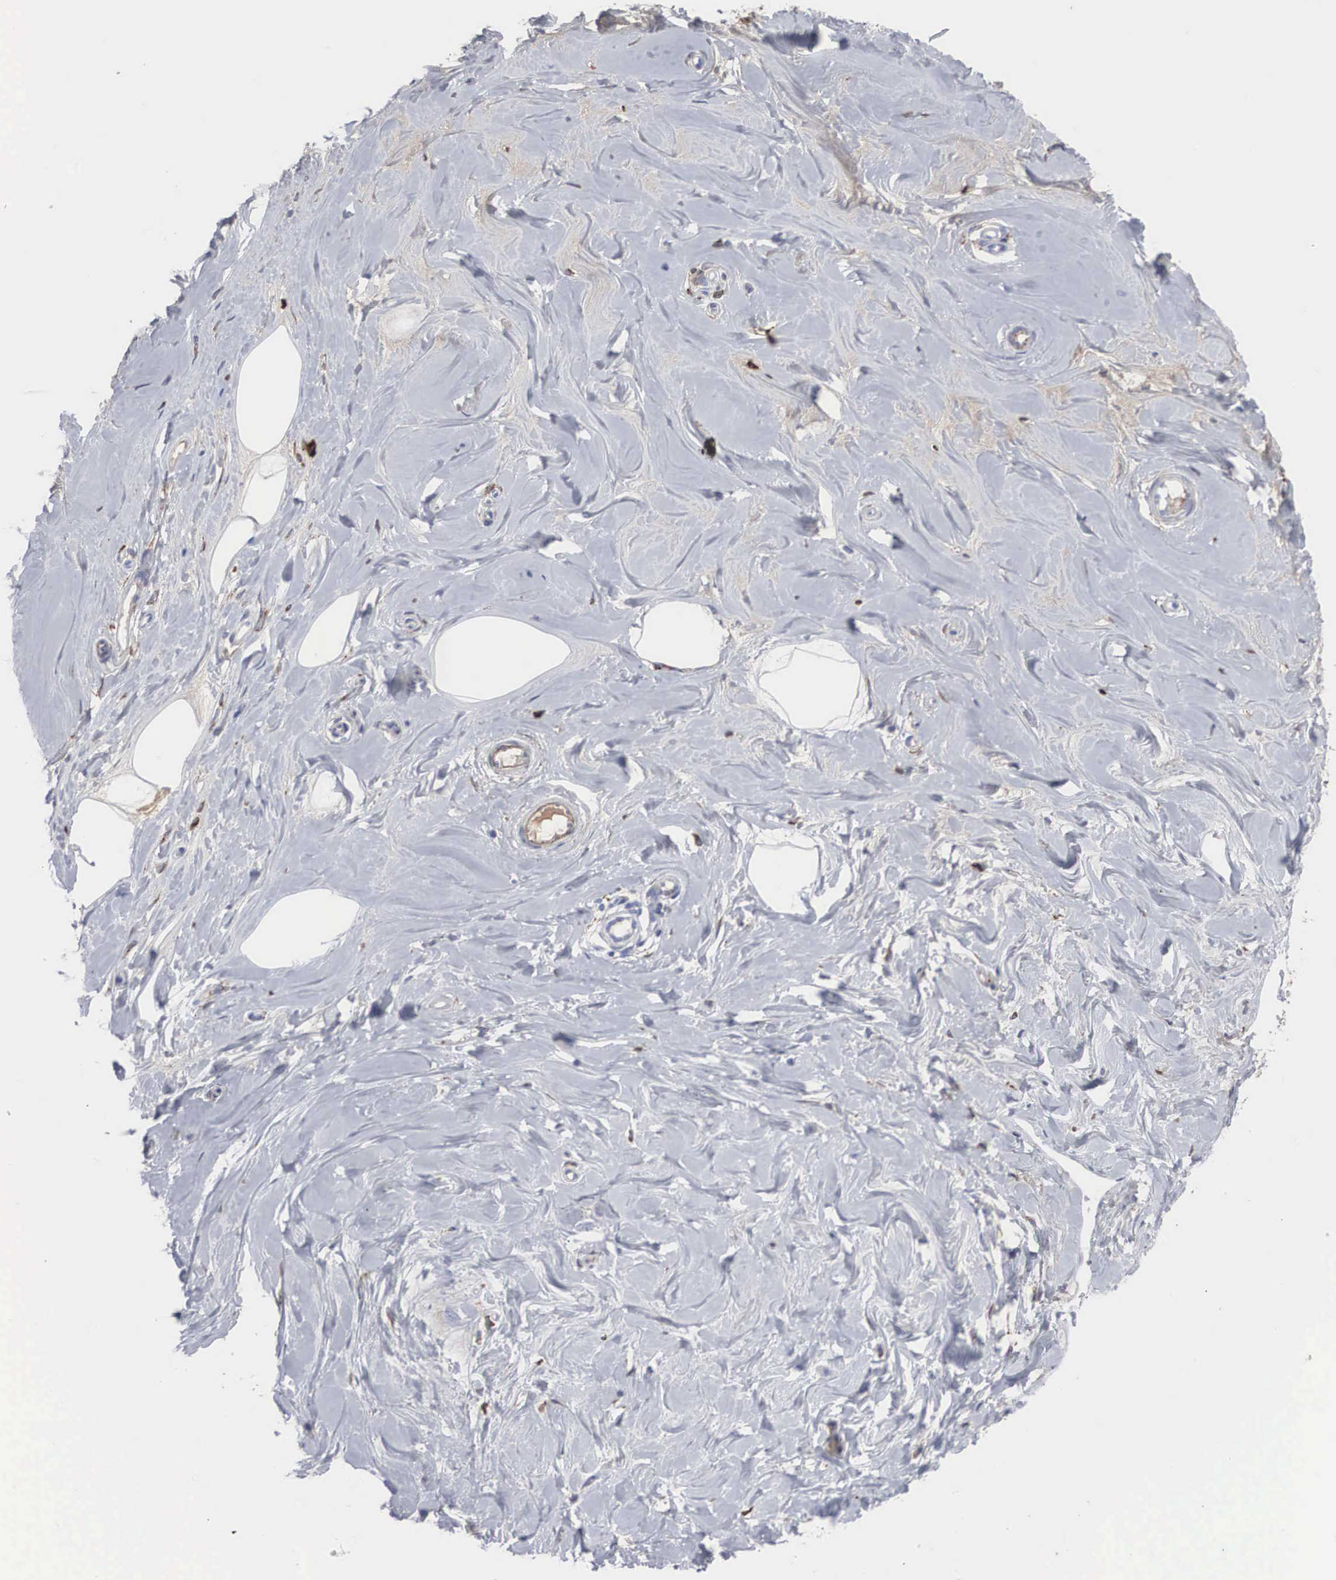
{"staining": {"intensity": "negative", "quantity": "none", "location": "none"}, "tissue": "breast", "cell_type": "Adipocytes", "image_type": "normal", "snomed": [{"axis": "morphology", "description": "Normal tissue, NOS"}, {"axis": "topography", "description": "Breast"}], "caption": "This is an immunohistochemistry (IHC) photomicrograph of benign breast. There is no staining in adipocytes.", "gene": "LGALS3BP", "patient": {"sex": "female", "age": 44}}